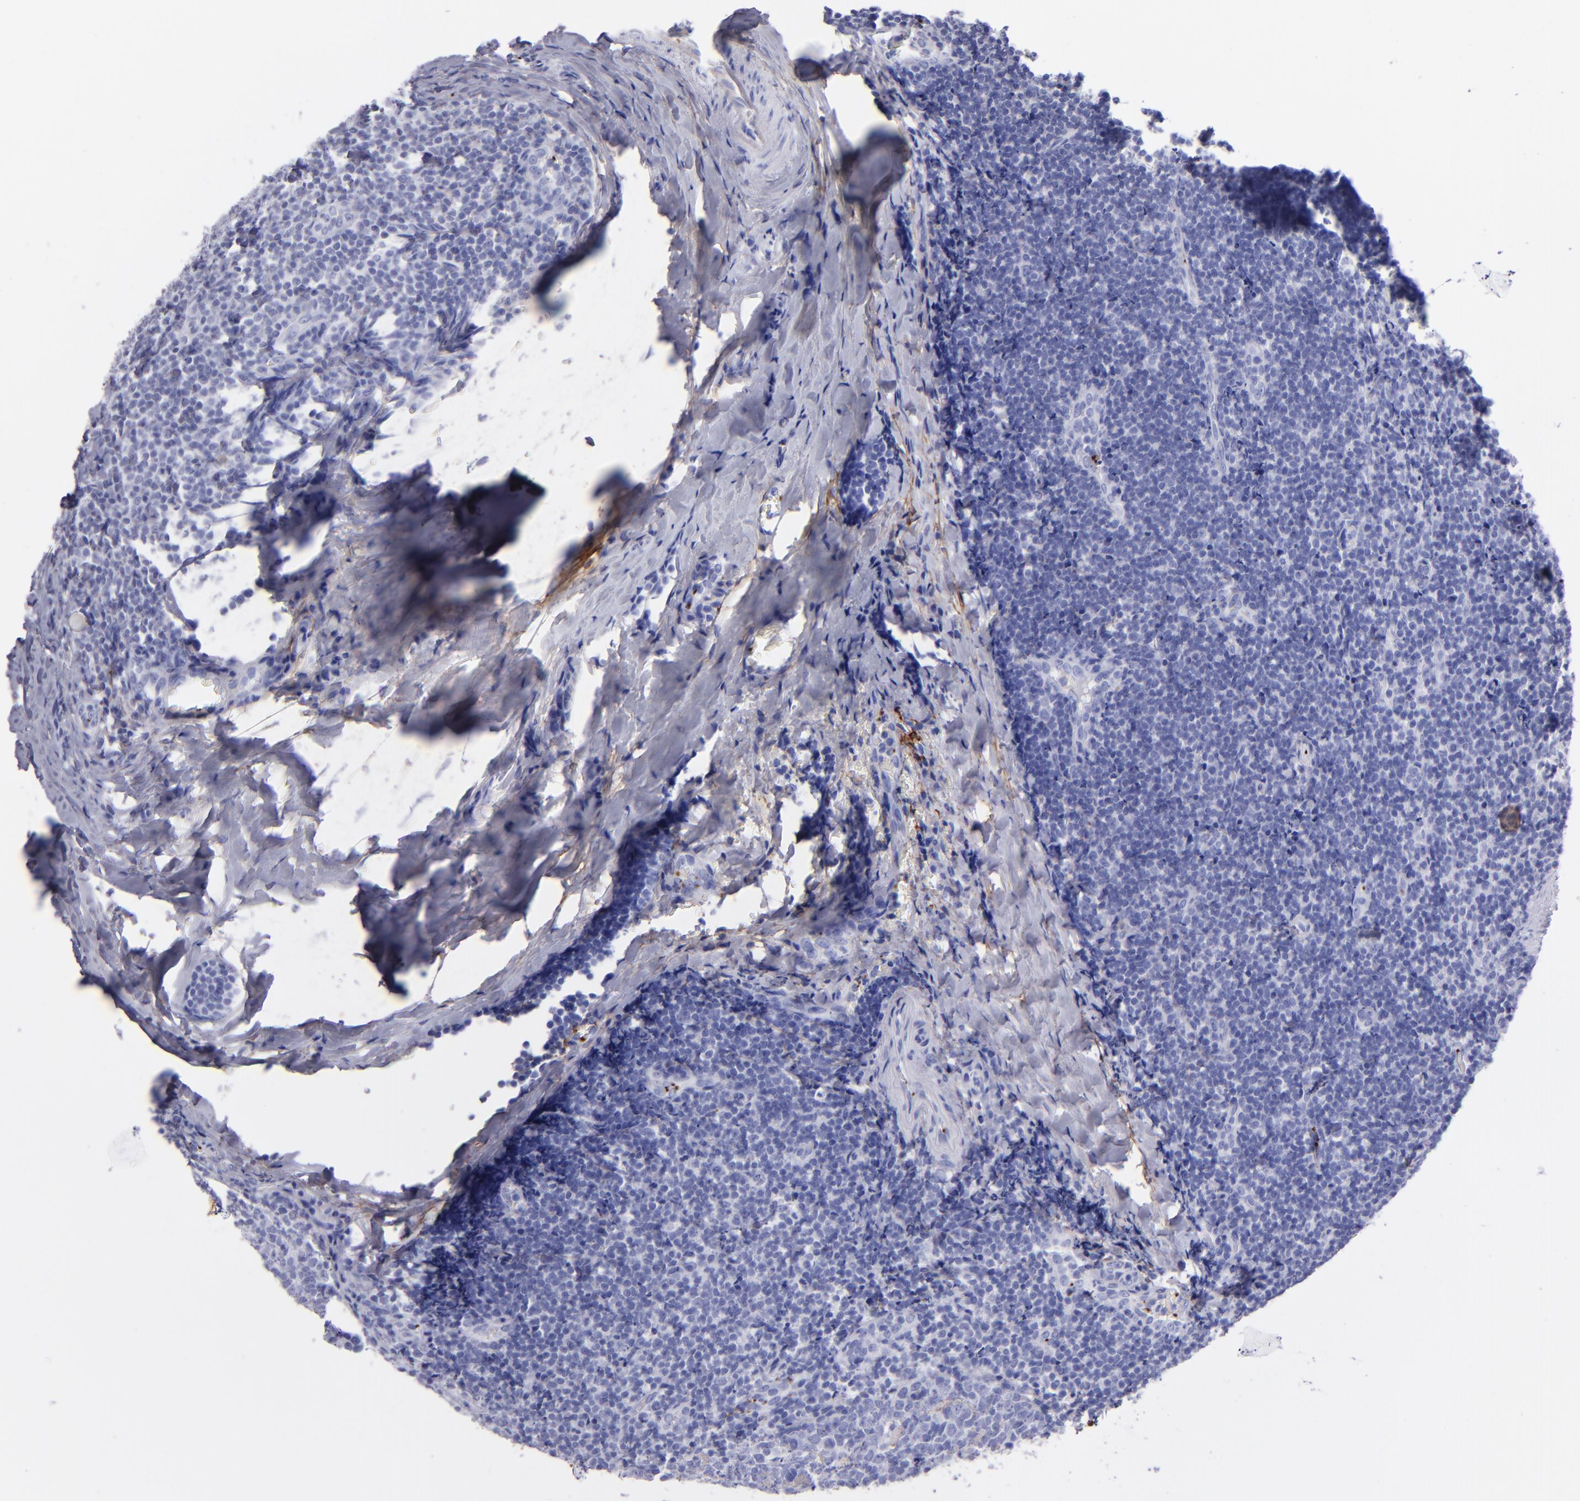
{"staining": {"intensity": "negative", "quantity": "none", "location": "none"}, "tissue": "tonsil", "cell_type": "Germinal center cells", "image_type": "normal", "snomed": [{"axis": "morphology", "description": "Normal tissue, NOS"}, {"axis": "topography", "description": "Tonsil"}], "caption": "High power microscopy micrograph of an IHC micrograph of unremarkable tonsil, revealing no significant expression in germinal center cells.", "gene": "EFCAB13", "patient": {"sex": "male", "age": 31}}